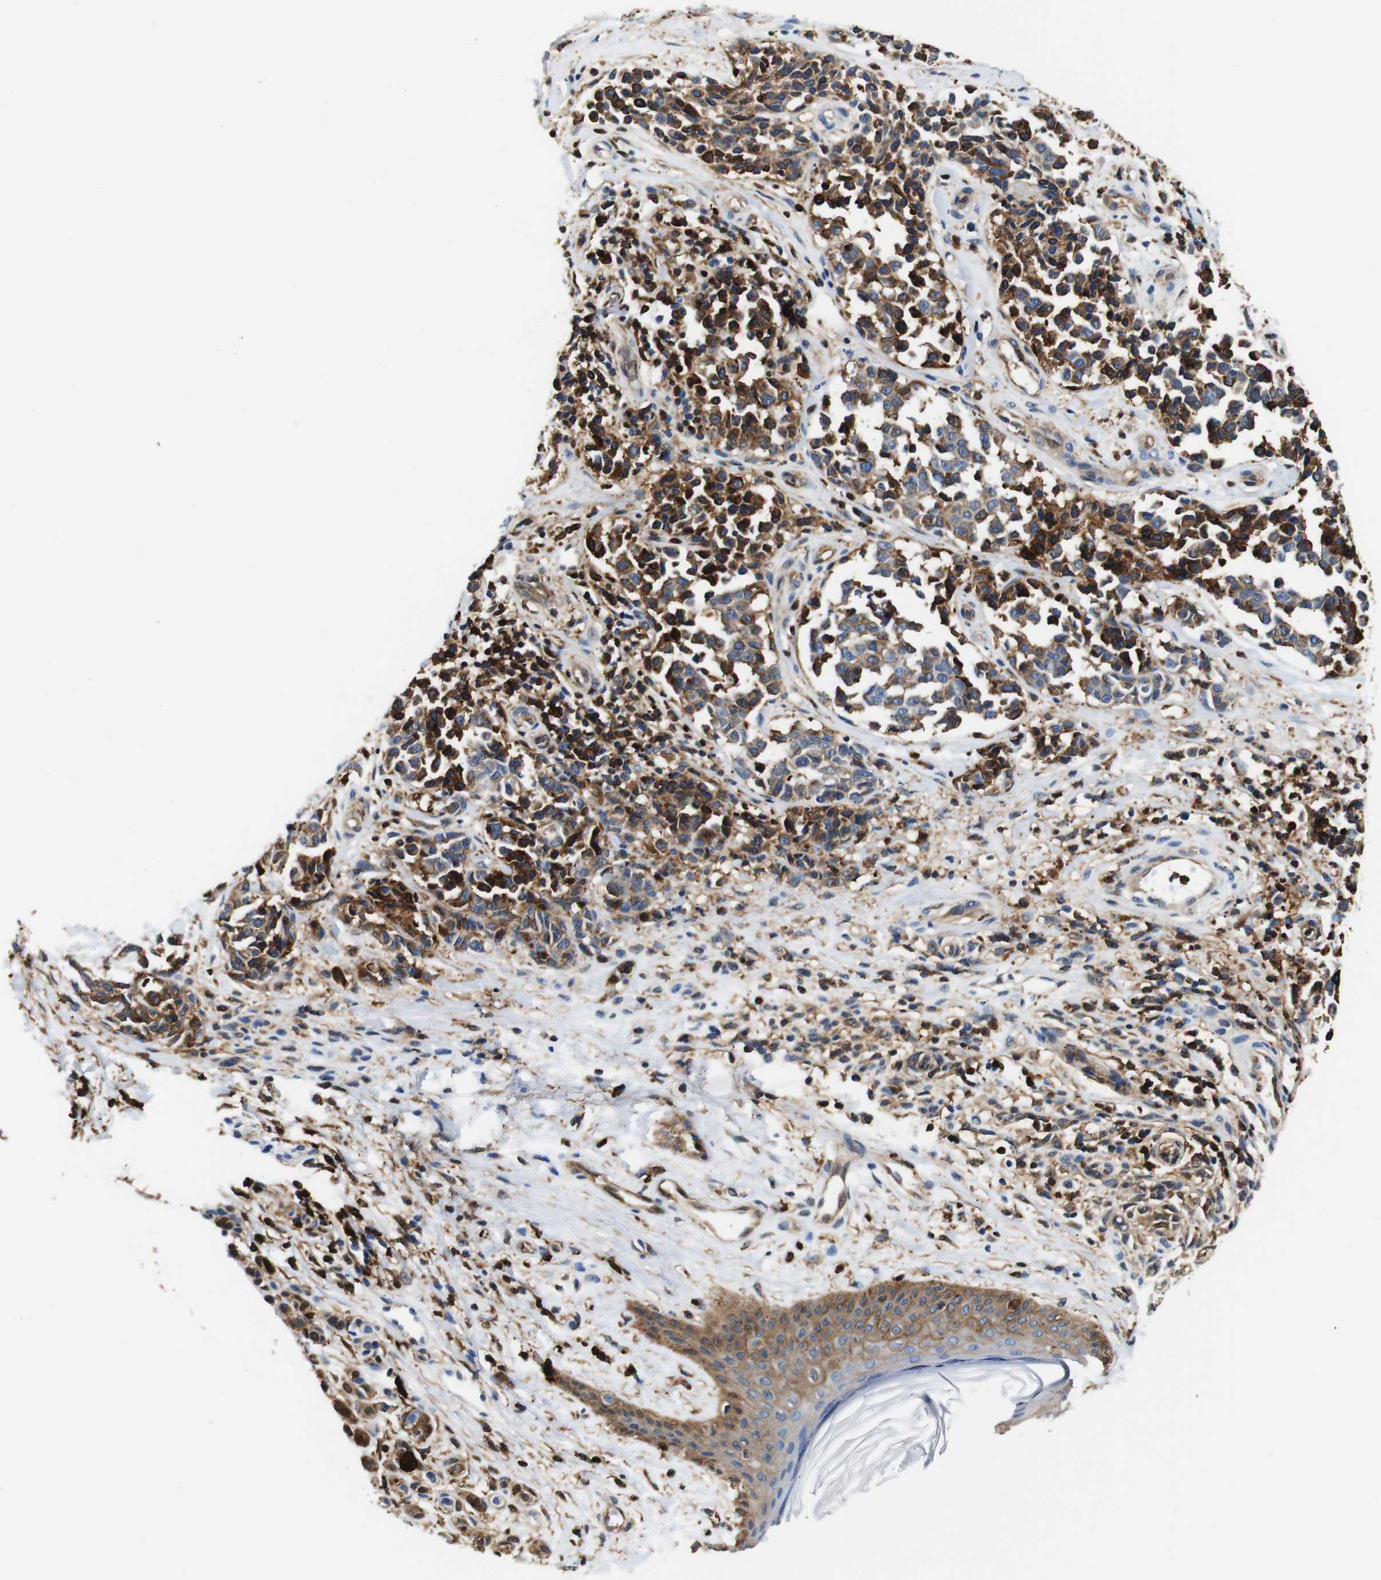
{"staining": {"intensity": "moderate", "quantity": ">75%", "location": "cytoplasmic/membranous"}, "tissue": "melanoma", "cell_type": "Tumor cells", "image_type": "cancer", "snomed": [{"axis": "morphology", "description": "Malignant melanoma, NOS"}, {"axis": "topography", "description": "Skin"}], "caption": "Immunohistochemistry micrograph of neoplastic tissue: human malignant melanoma stained using immunohistochemistry (IHC) reveals medium levels of moderate protein expression localized specifically in the cytoplasmic/membranous of tumor cells, appearing as a cytoplasmic/membranous brown color.", "gene": "ANXA1", "patient": {"sex": "female", "age": 64}}